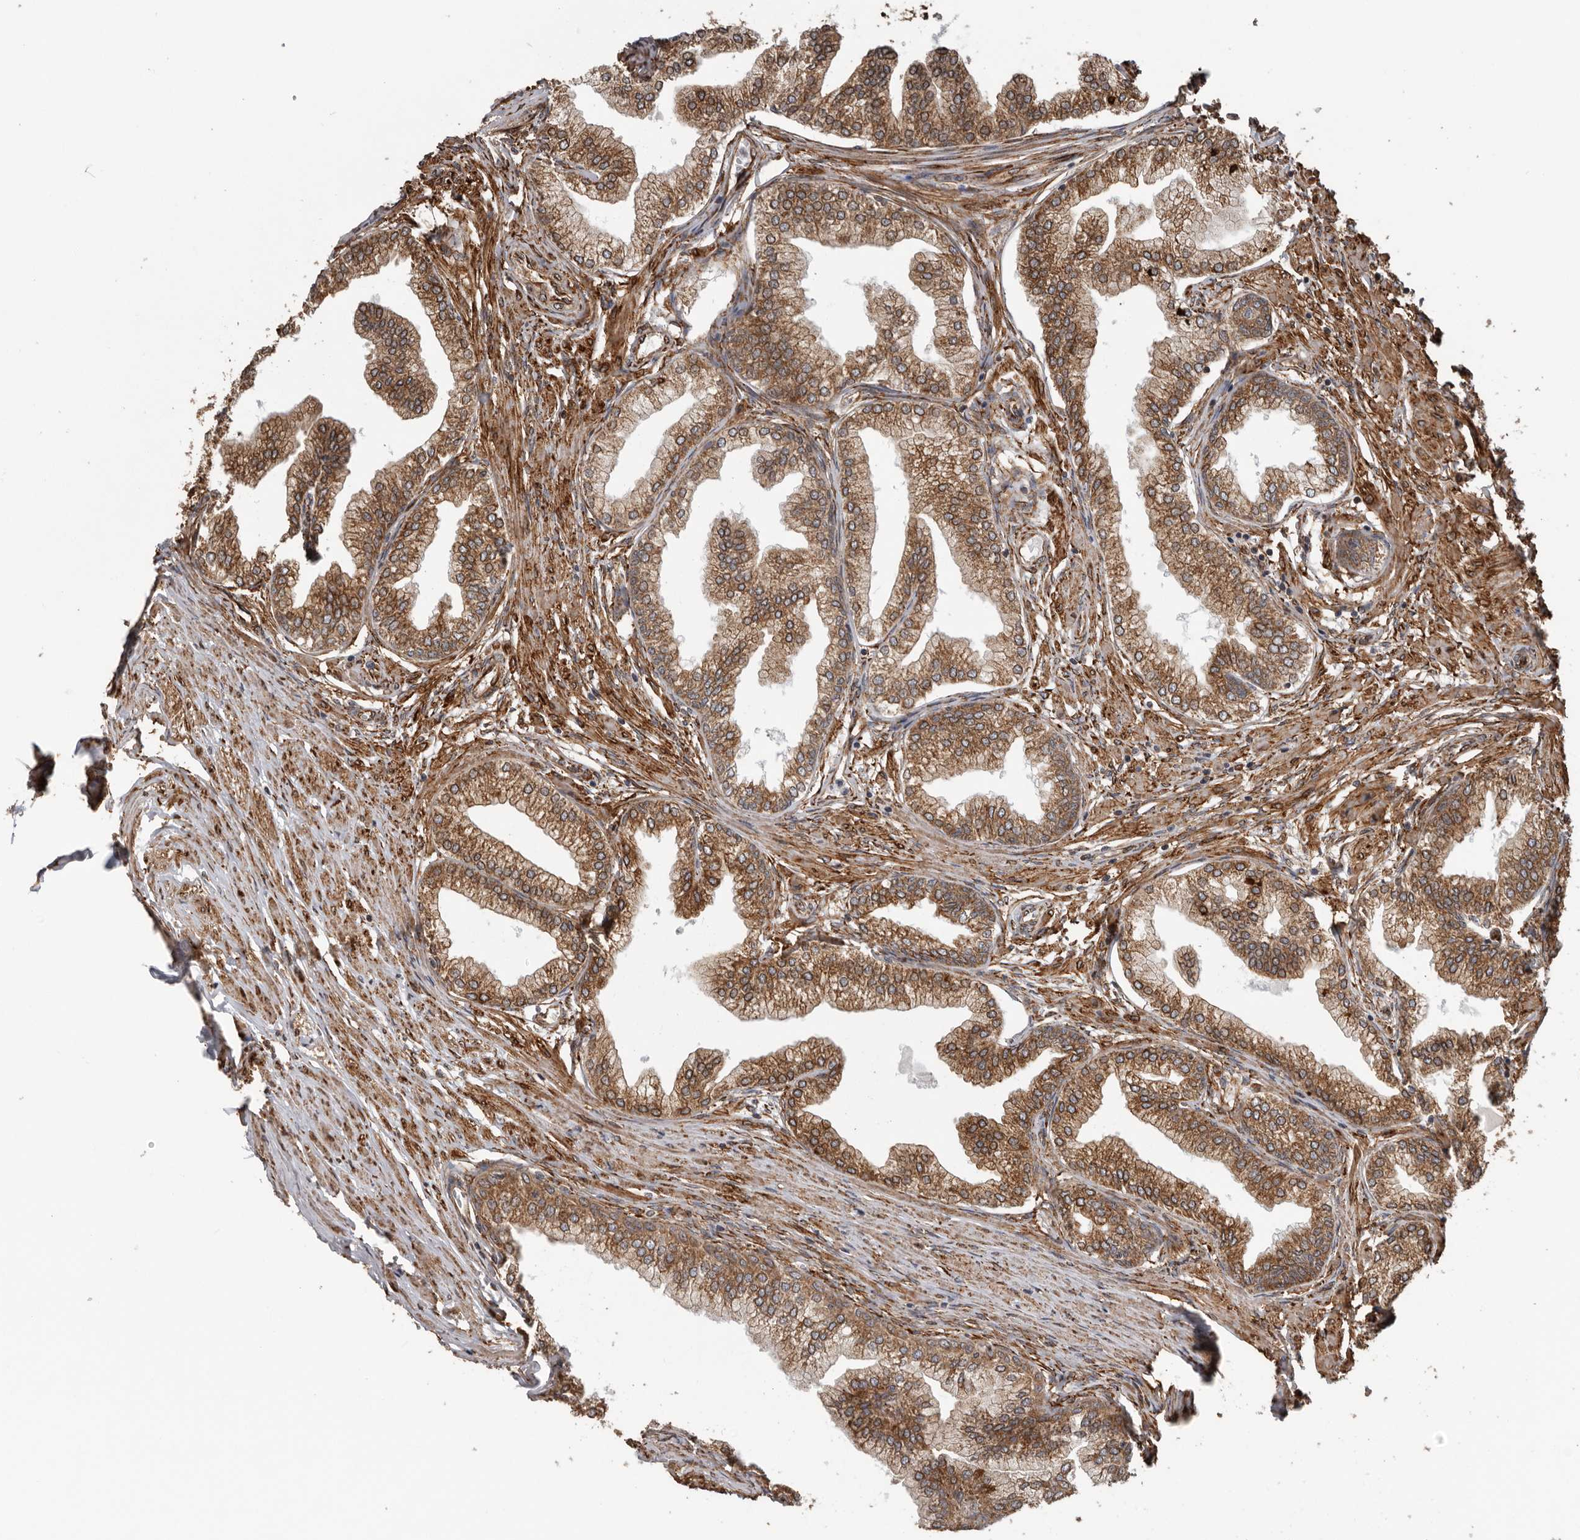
{"staining": {"intensity": "moderate", "quantity": ">75%", "location": "cytoplasmic/membranous"}, "tissue": "prostate", "cell_type": "Glandular cells", "image_type": "normal", "snomed": [{"axis": "morphology", "description": "Normal tissue, NOS"}, {"axis": "morphology", "description": "Urothelial carcinoma, Low grade"}, {"axis": "topography", "description": "Urinary bladder"}, {"axis": "topography", "description": "Prostate"}], "caption": "Approximately >75% of glandular cells in normal prostate exhibit moderate cytoplasmic/membranous protein staining as visualized by brown immunohistochemical staining.", "gene": "CEP350", "patient": {"sex": "male", "age": 60}}